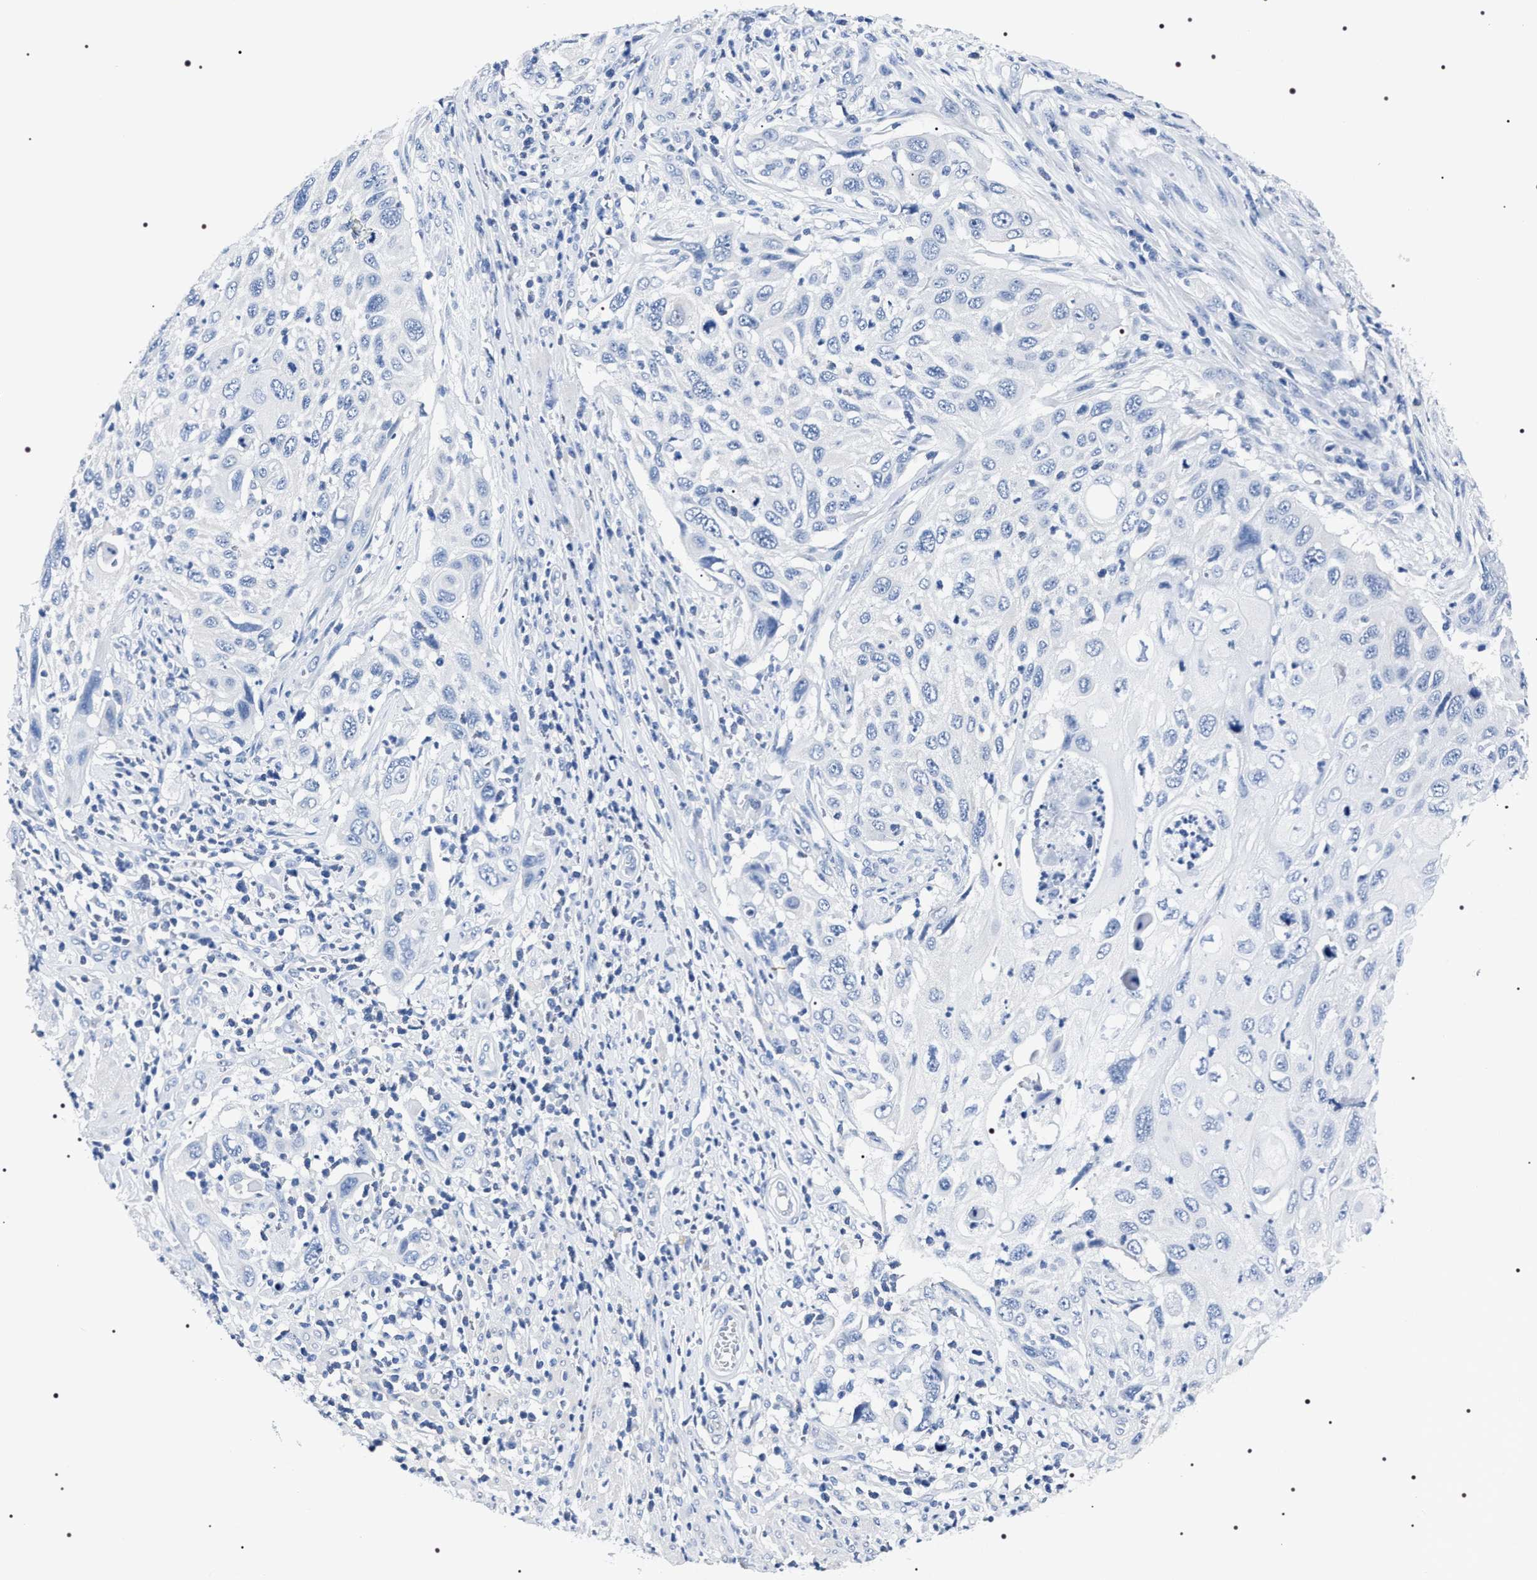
{"staining": {"intensity": "negative", "quantity": "none", "location": "none"}, "tissue": "cervical cancer", "cell_type": "Tumor cells", "image_type": "cancer", "snomed": [{"axis": "morphology", "description": "Squamous cell carcinoma, NOS"}, {"axis": "topography", "description": "Cervix"}], "caption": "Squamous cell carcinoma (cervical) was stained to show a protein in brown. There is no significant staining in tumor cells. (Brightfield microscopy of DAB immunohistochemistry at high magnification).", "gene": "ADH4", "patient": {"sex": "female", "age": 70}}